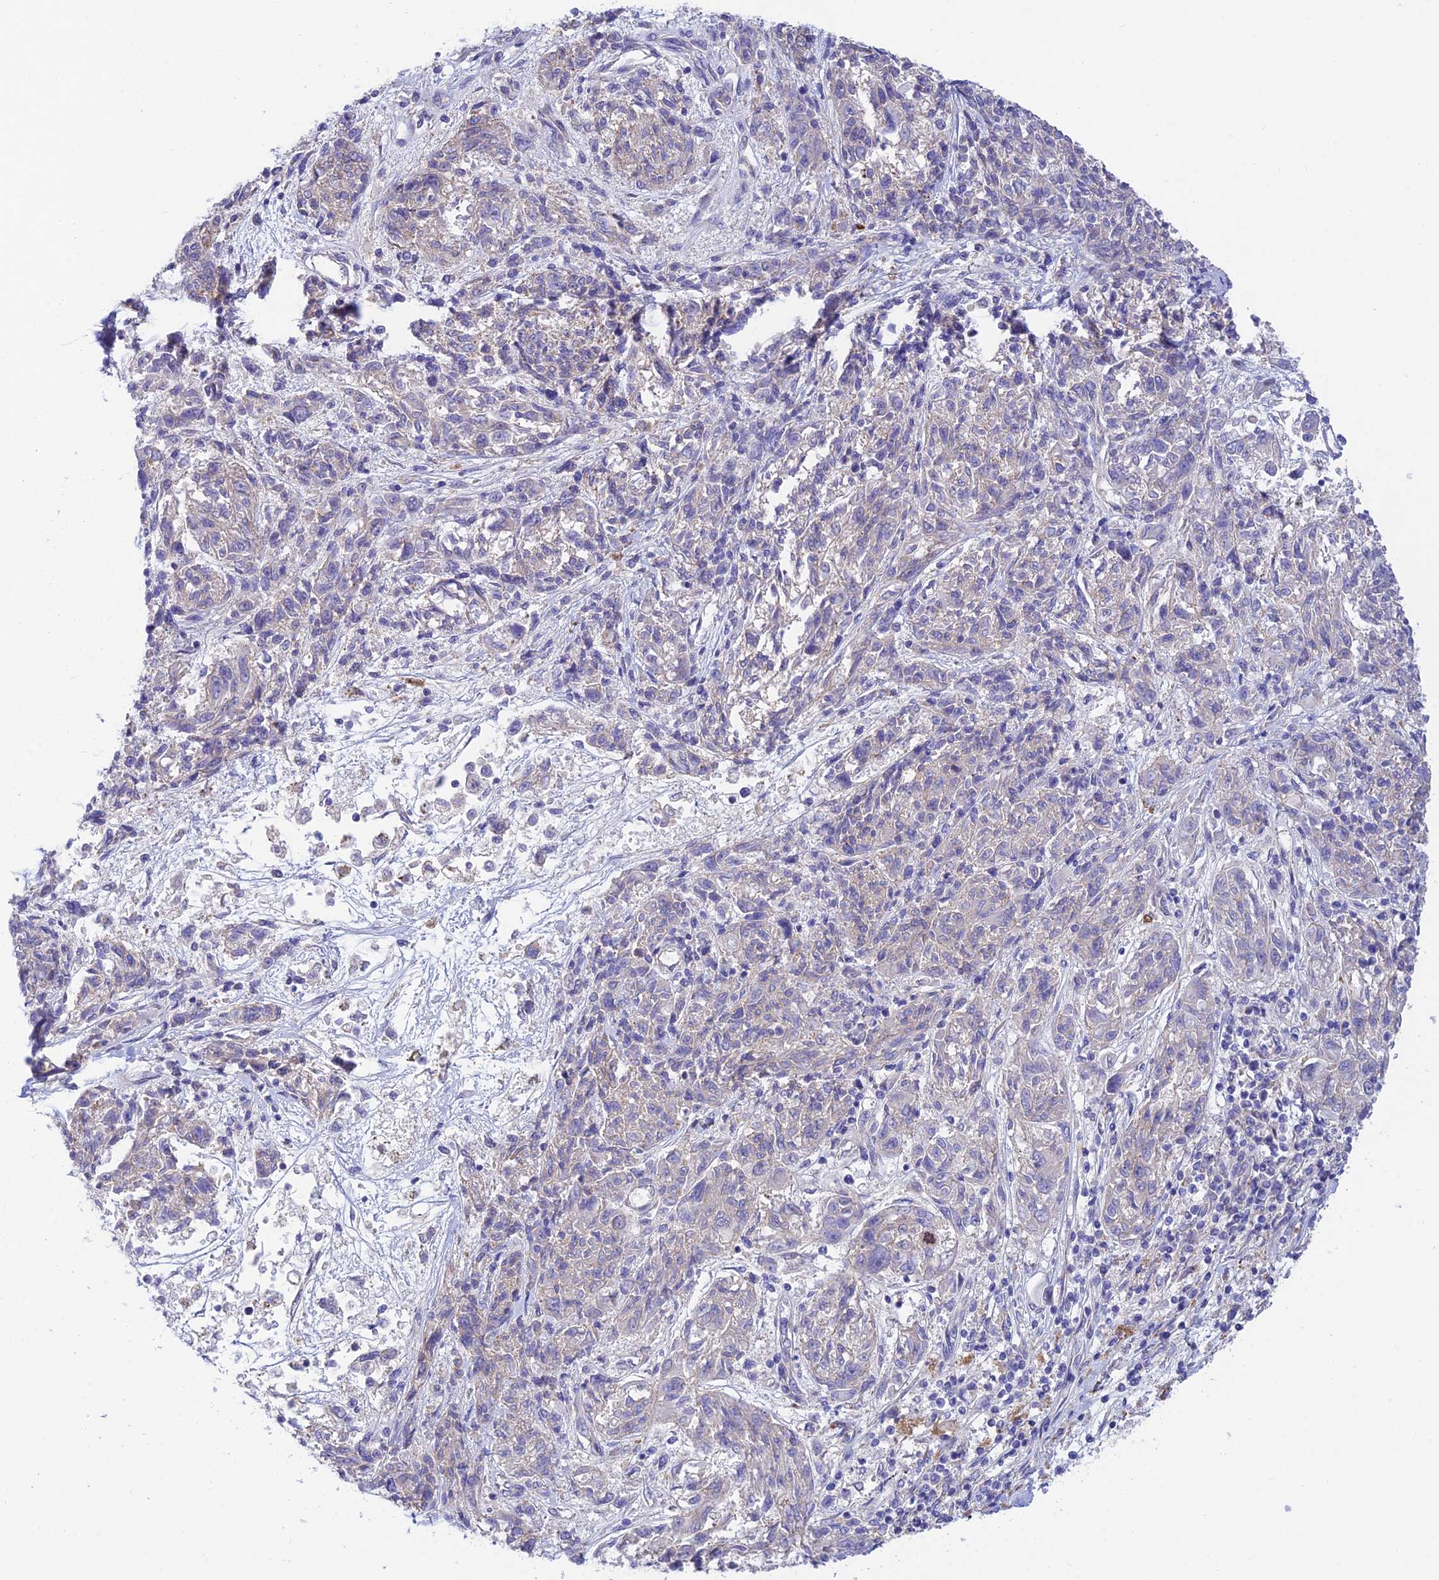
{"staining": {"intensity": "negative", "quantity": "none", "location": "none"}, "tissue": "melanoma", "cell_type": "Tumor cells", "image_type": "cancer", "snomed": [{"axis": "morphology", "description": "Malignant melanoma, NOS"}, {"axis": "topography", "description": "Skin"}], "caption": "Human melanoma stained for a protein using immunohistochemistry (IHC) displays no positivity in tumor cells.", "gene": "CCDC157", "patient": {"sex": "male", "age": 53}}